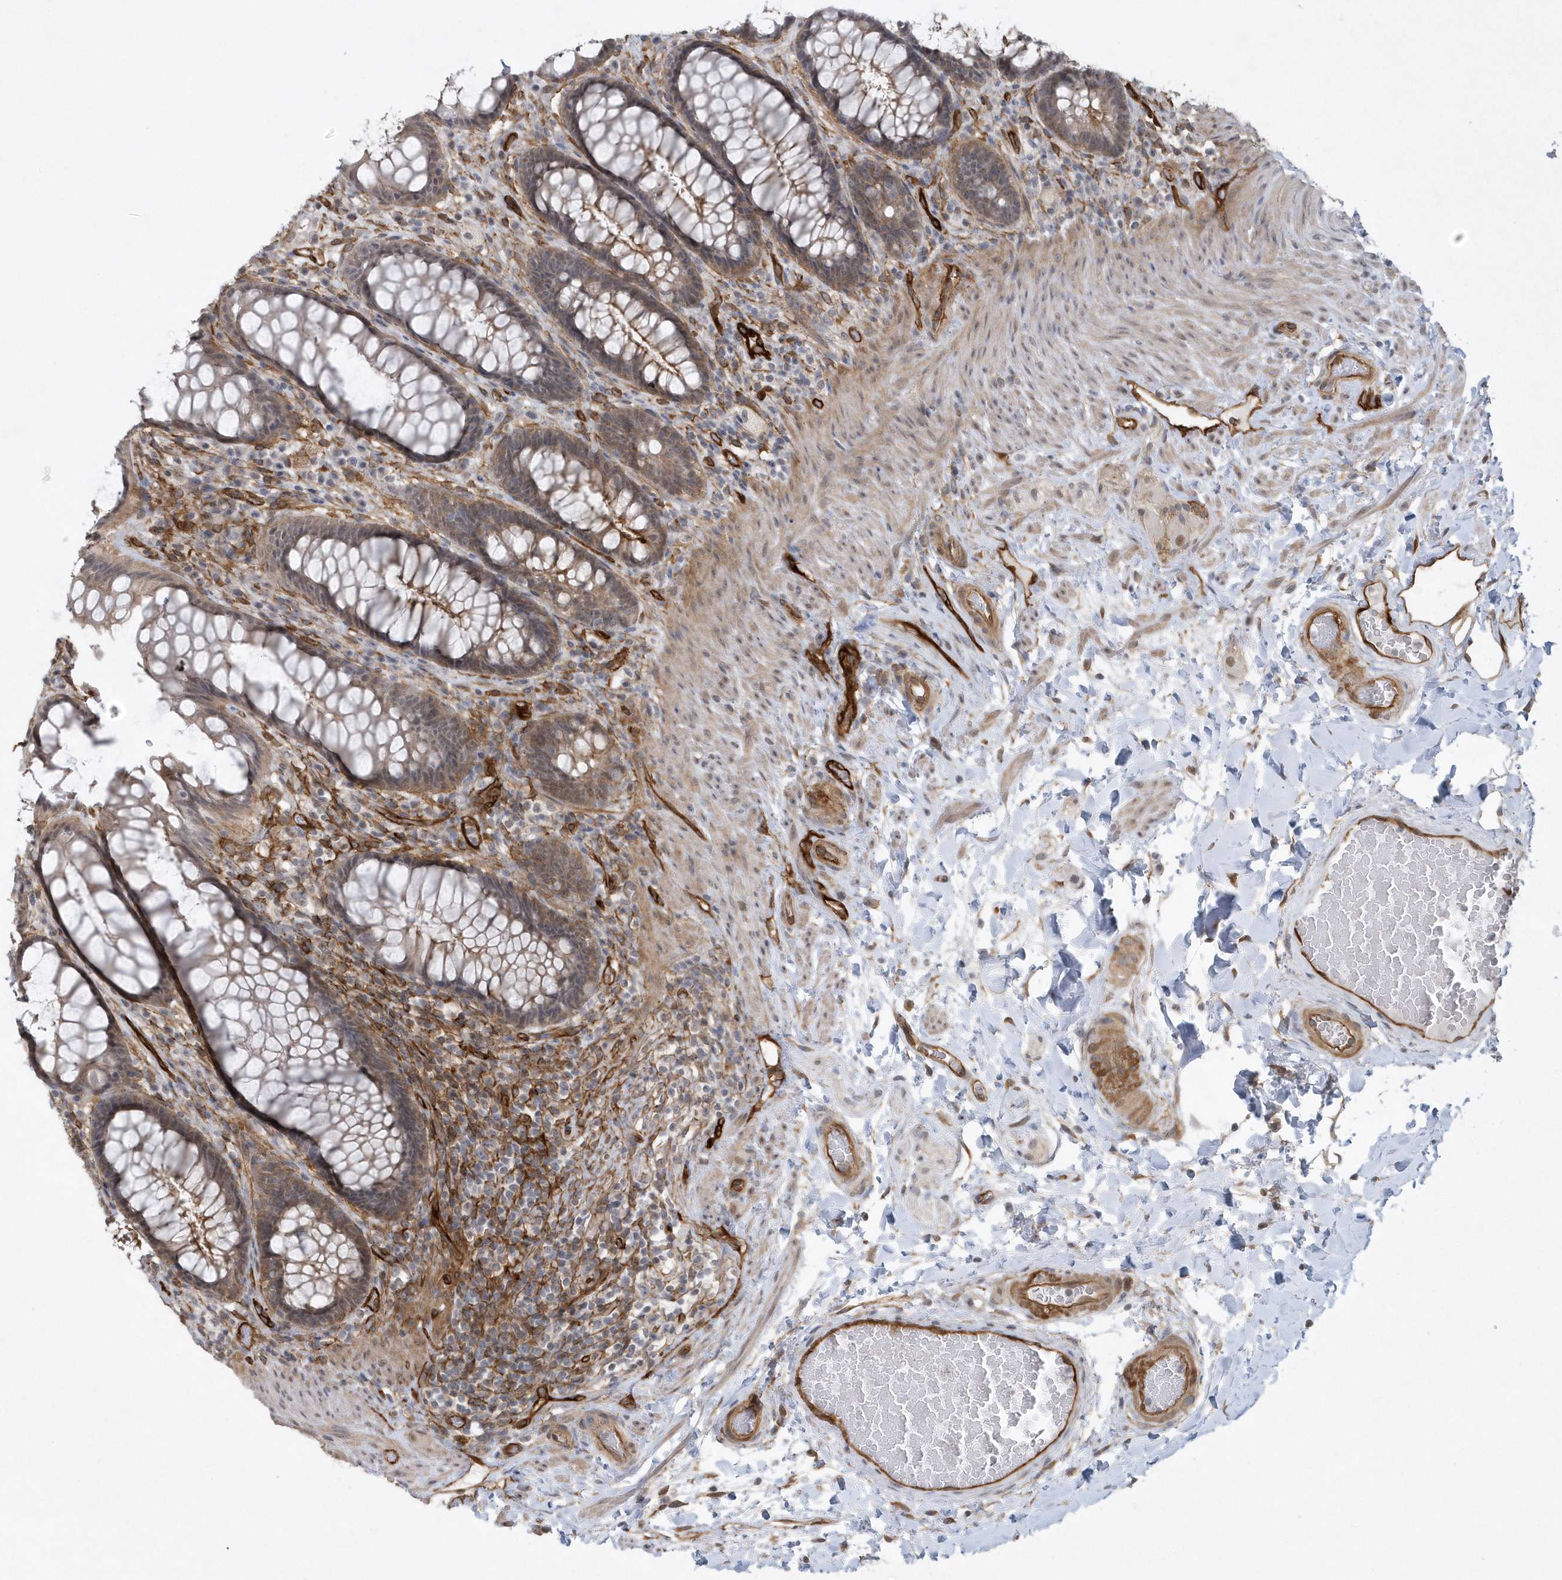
{"staining": {"intensity": "moderate", "quantity": ">75%", "location": "cytoplasmic/membranous"}, "tissue": "rectum", "cell_type": "Glandular cells", "image_type": "normal", "snomed": [{"axis": "morphology", "description": "Normal tissue, NOS"}, {"axis": "topography", "description": "Rectum"}], "caption": "The image shows staining of benign rectum, revealing moderate cytoplasmic/membranous protein expression (brown color) within glandular cells. (DAB = brown stain, brightfield microscopy at high magnification).", "gene": "RAI14", "patient": {"sex": "female", "age": 46}}